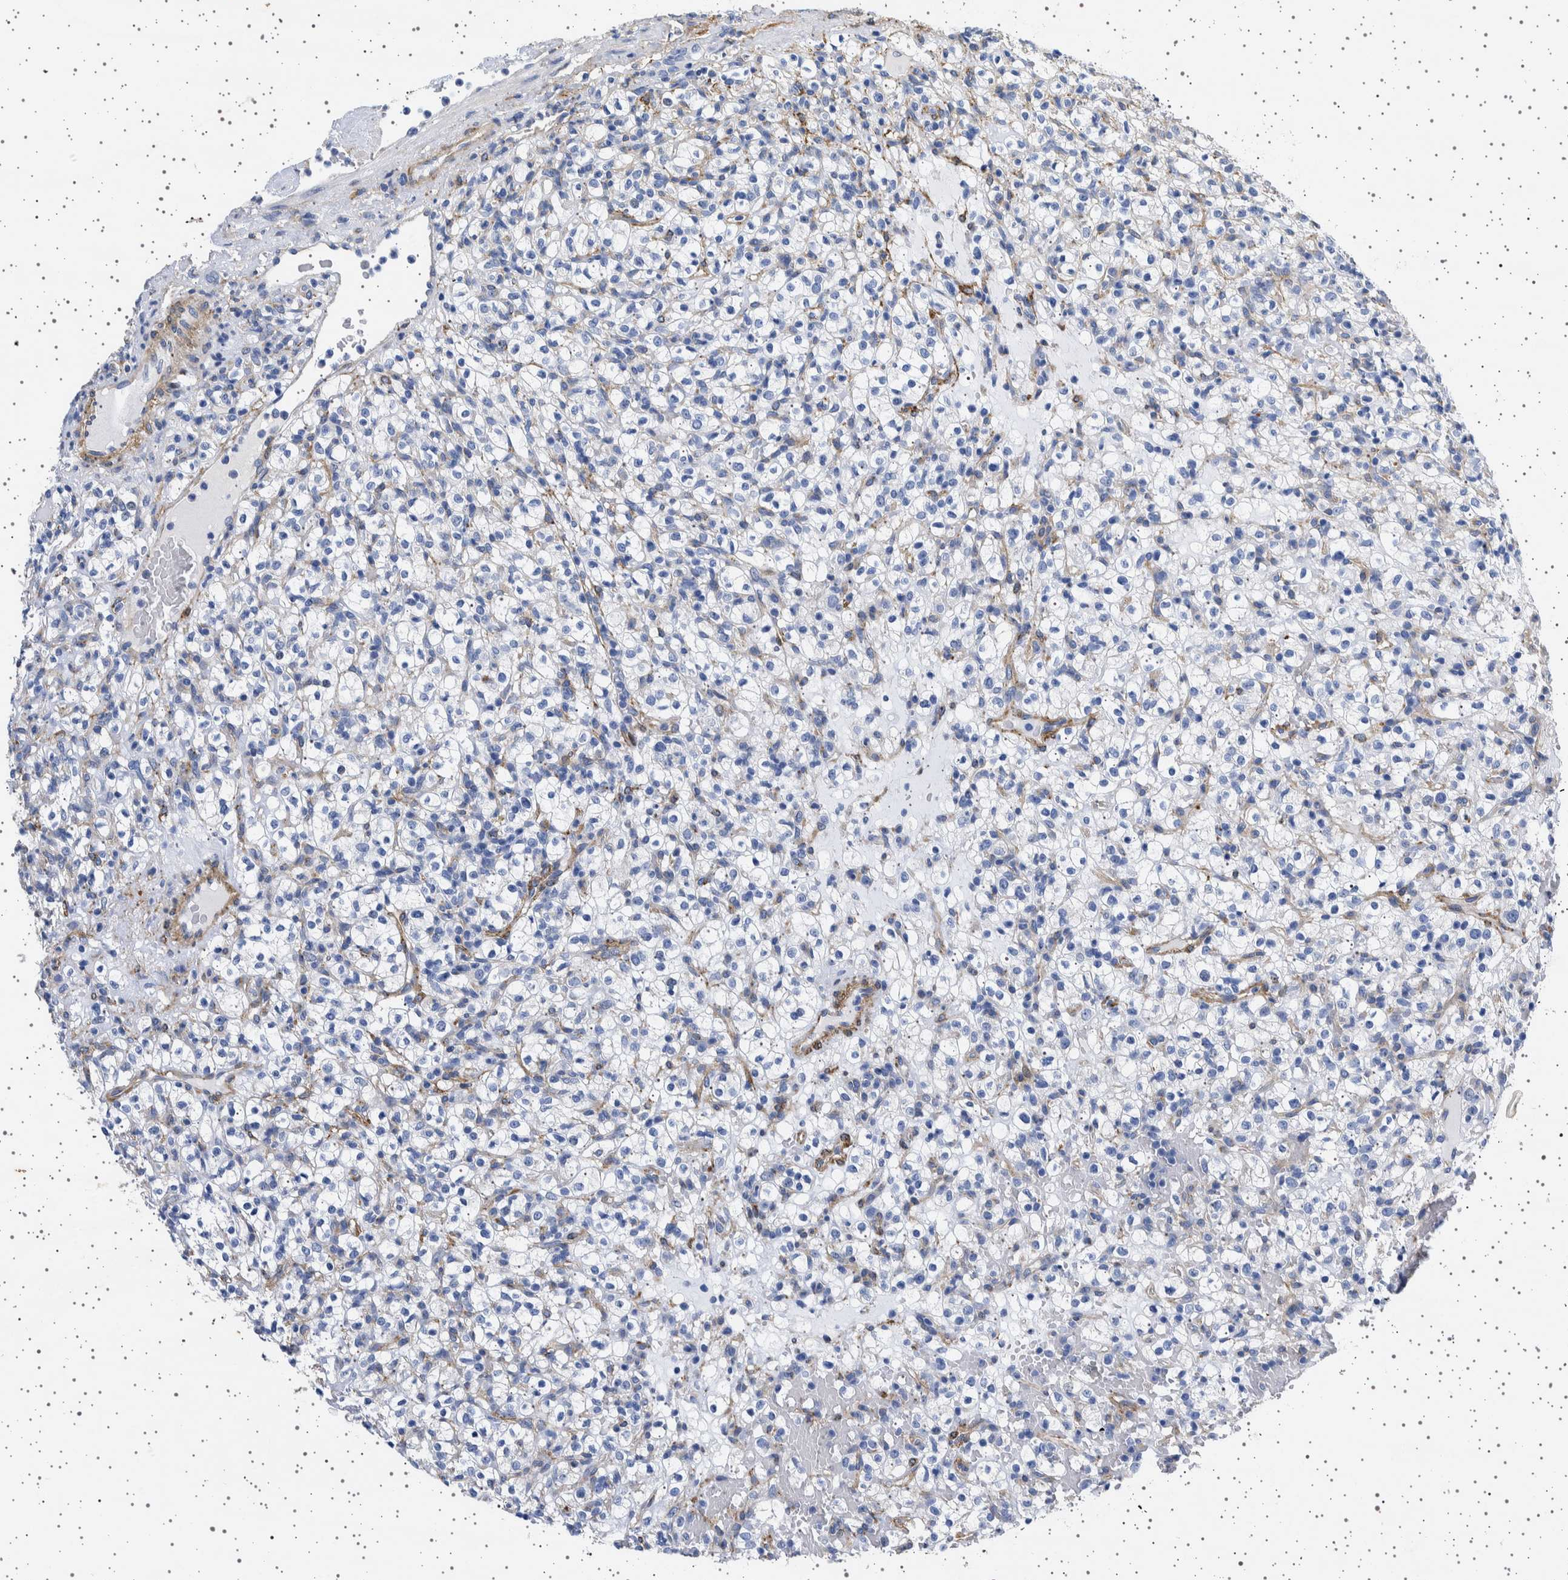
{"staining": {"intensity": "negative", "quantity": "none", "location": "none"}, "tissue": "renal cancer", "cell_type": "Tumor cells", "image_type": "cancer", "snomed": [{"axis": "morphology", "description": "Normal tissue, NOS"}, {"axis": "morphology", "description": "Adenocarcinoma, NOS"}, {"axis": "topography", "description": "Kidney"}], "caption": "Tumor cells are negative for brown protein staining in renal cancer.", "gene": "SEPTIN4", "patient": {"sex": "female", "age": 72}}